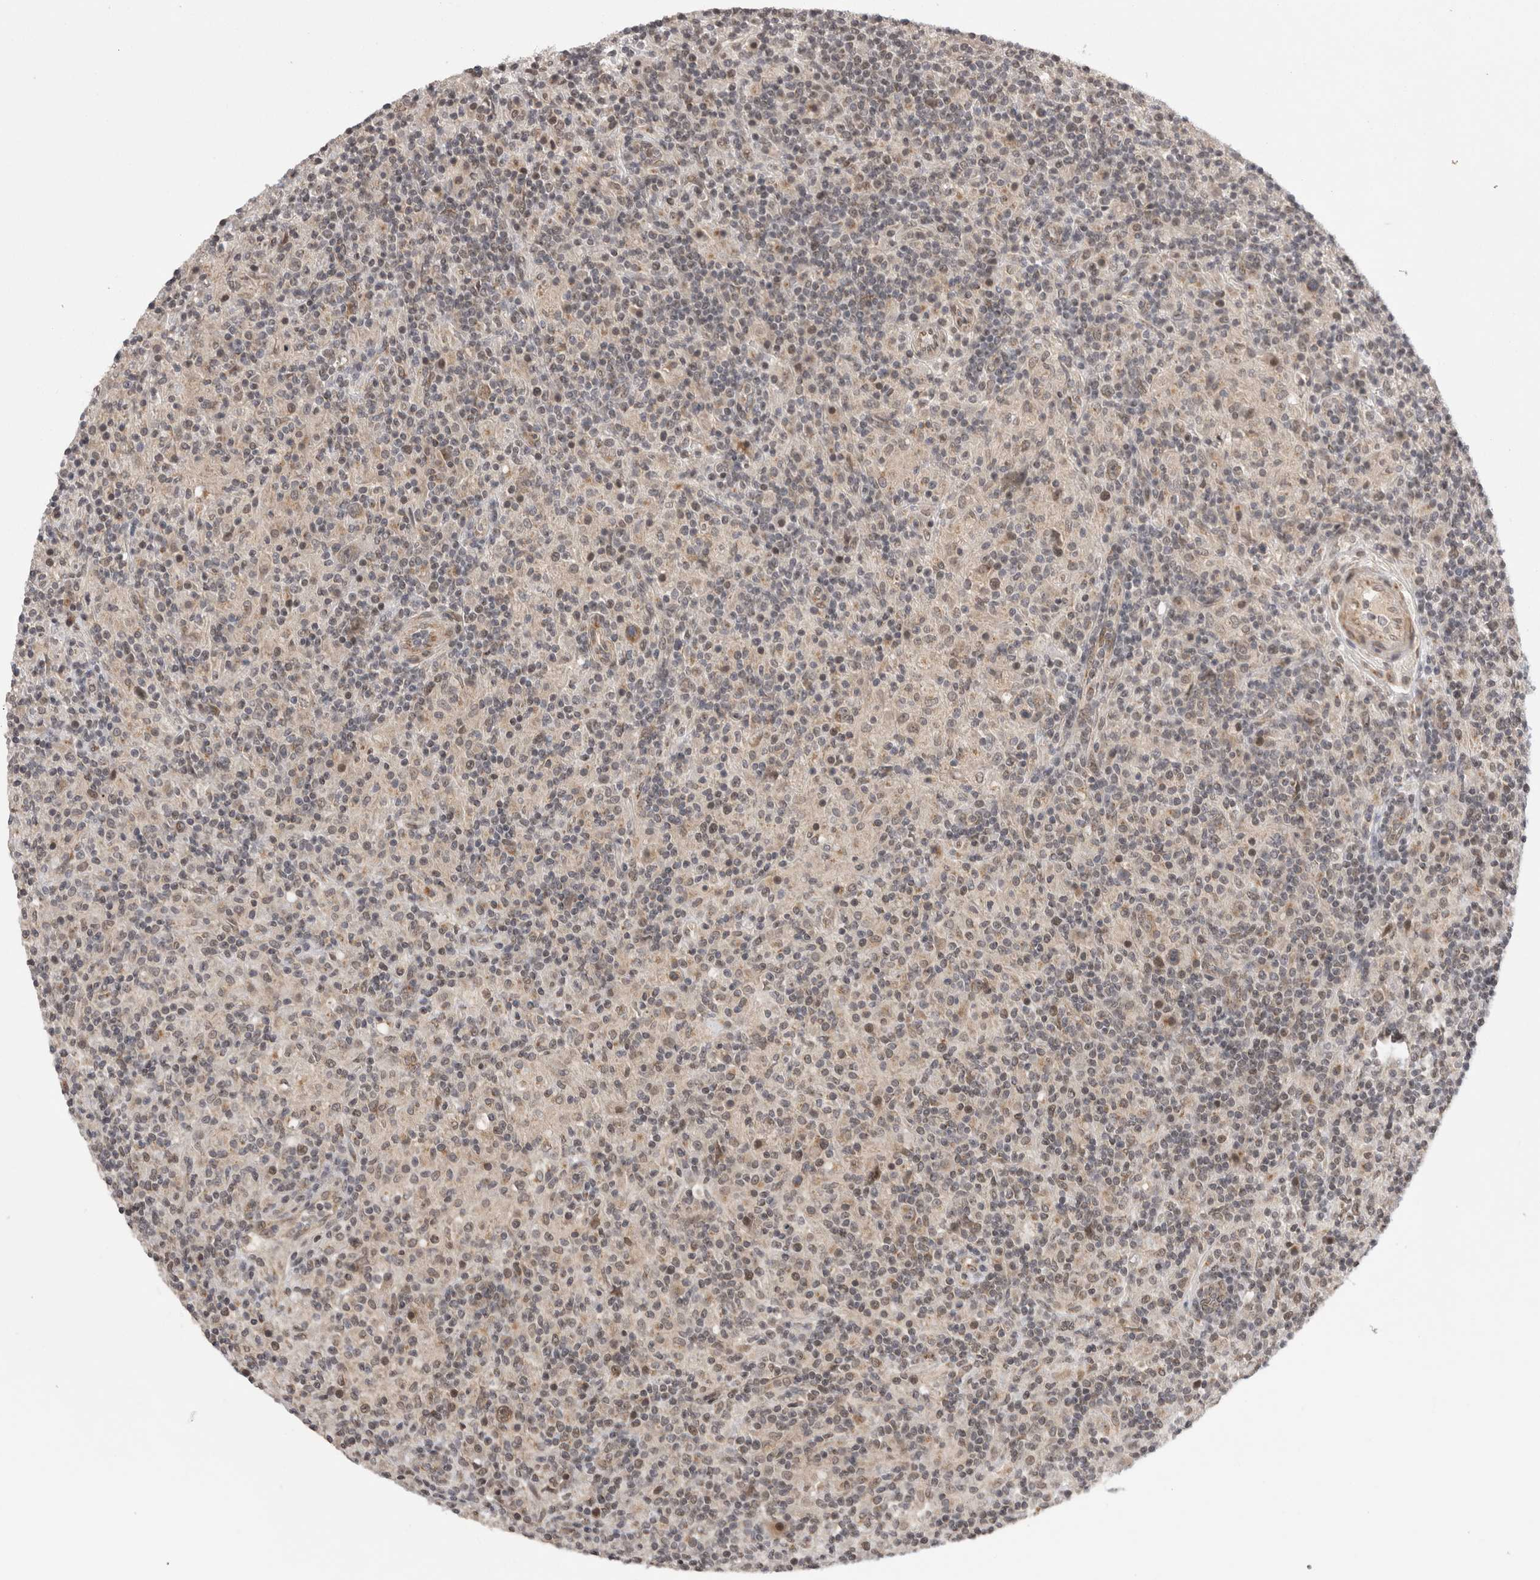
{"staining": {"intensity": "weak", "quantity": ">75%", "location": "cytoplasmic/membranous"}, "tissue": "lymphoma", "cell_type": "Tumor cells", "image_type": "cancer", "snomed": [{"axis": "morphology", "description": "Hodgkin's disease, NOS"}, {"axis": "topography", "description": "Lymph node"}], "caption": "This photomicrograph displays immunohistochemistry (IHC) staining of human Hodgkin's disease, with low weak cytoplasmic/membranous expression in approximately >75% of tumor cells.", "gene": "TMEM65", "patient": {"sex": "male", "age": 70}}